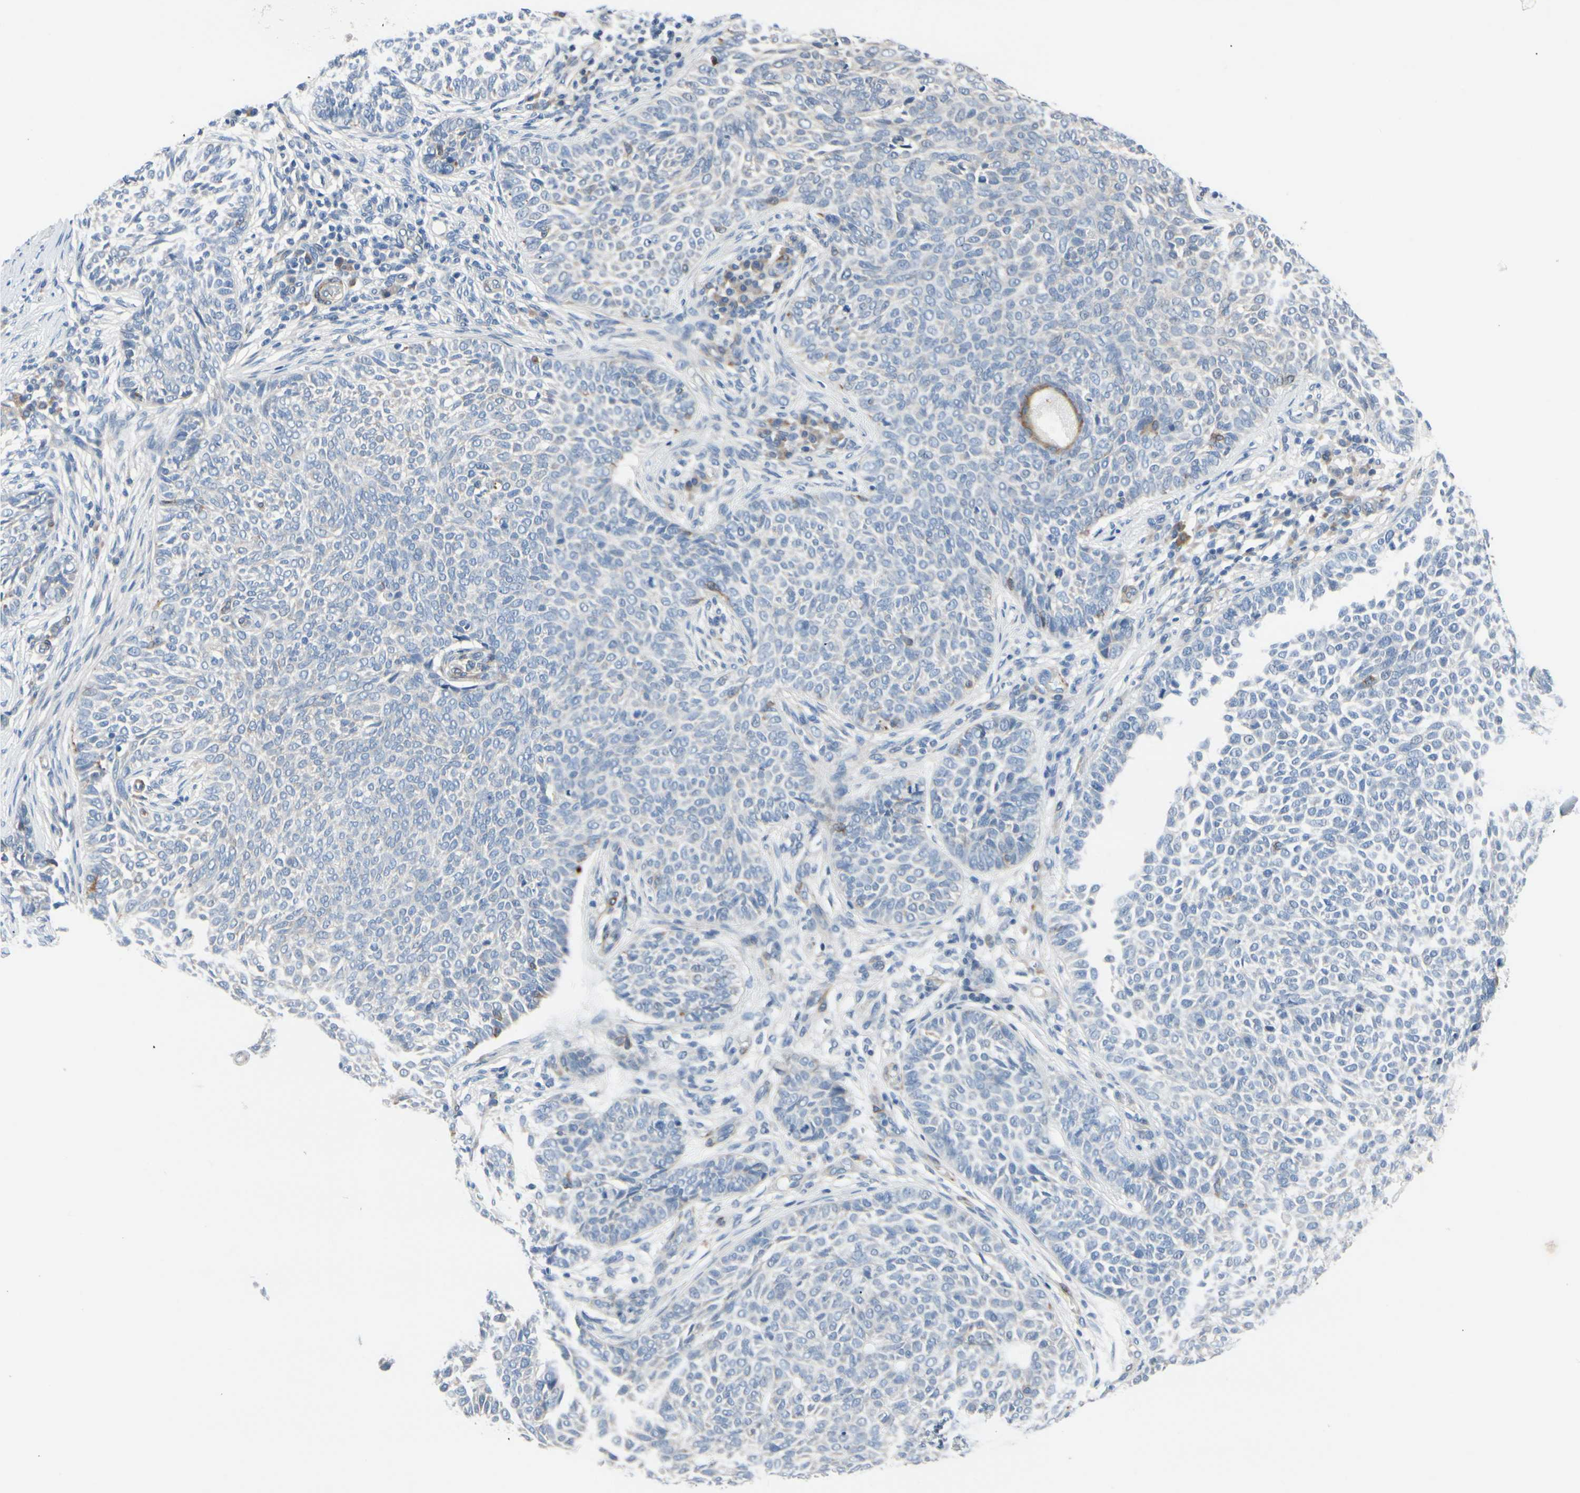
{"staining": {"intensity": "negative", "quantity": "none", "location": "none"}, "tissue": "skin cancer", "cell_type": "Tumor cells", "image_type": "cancer", "snomed": [{"axis": "morphology", "description": "Basal cell carcinoma"}, {"axis": "topography", "description": "Skin"}], "caption": "Micrograph shows no protein positivity in tumor cells of skin cancer tissue.", "gene": "MAP2", "patient": {"sex": "male", "age": 87}}